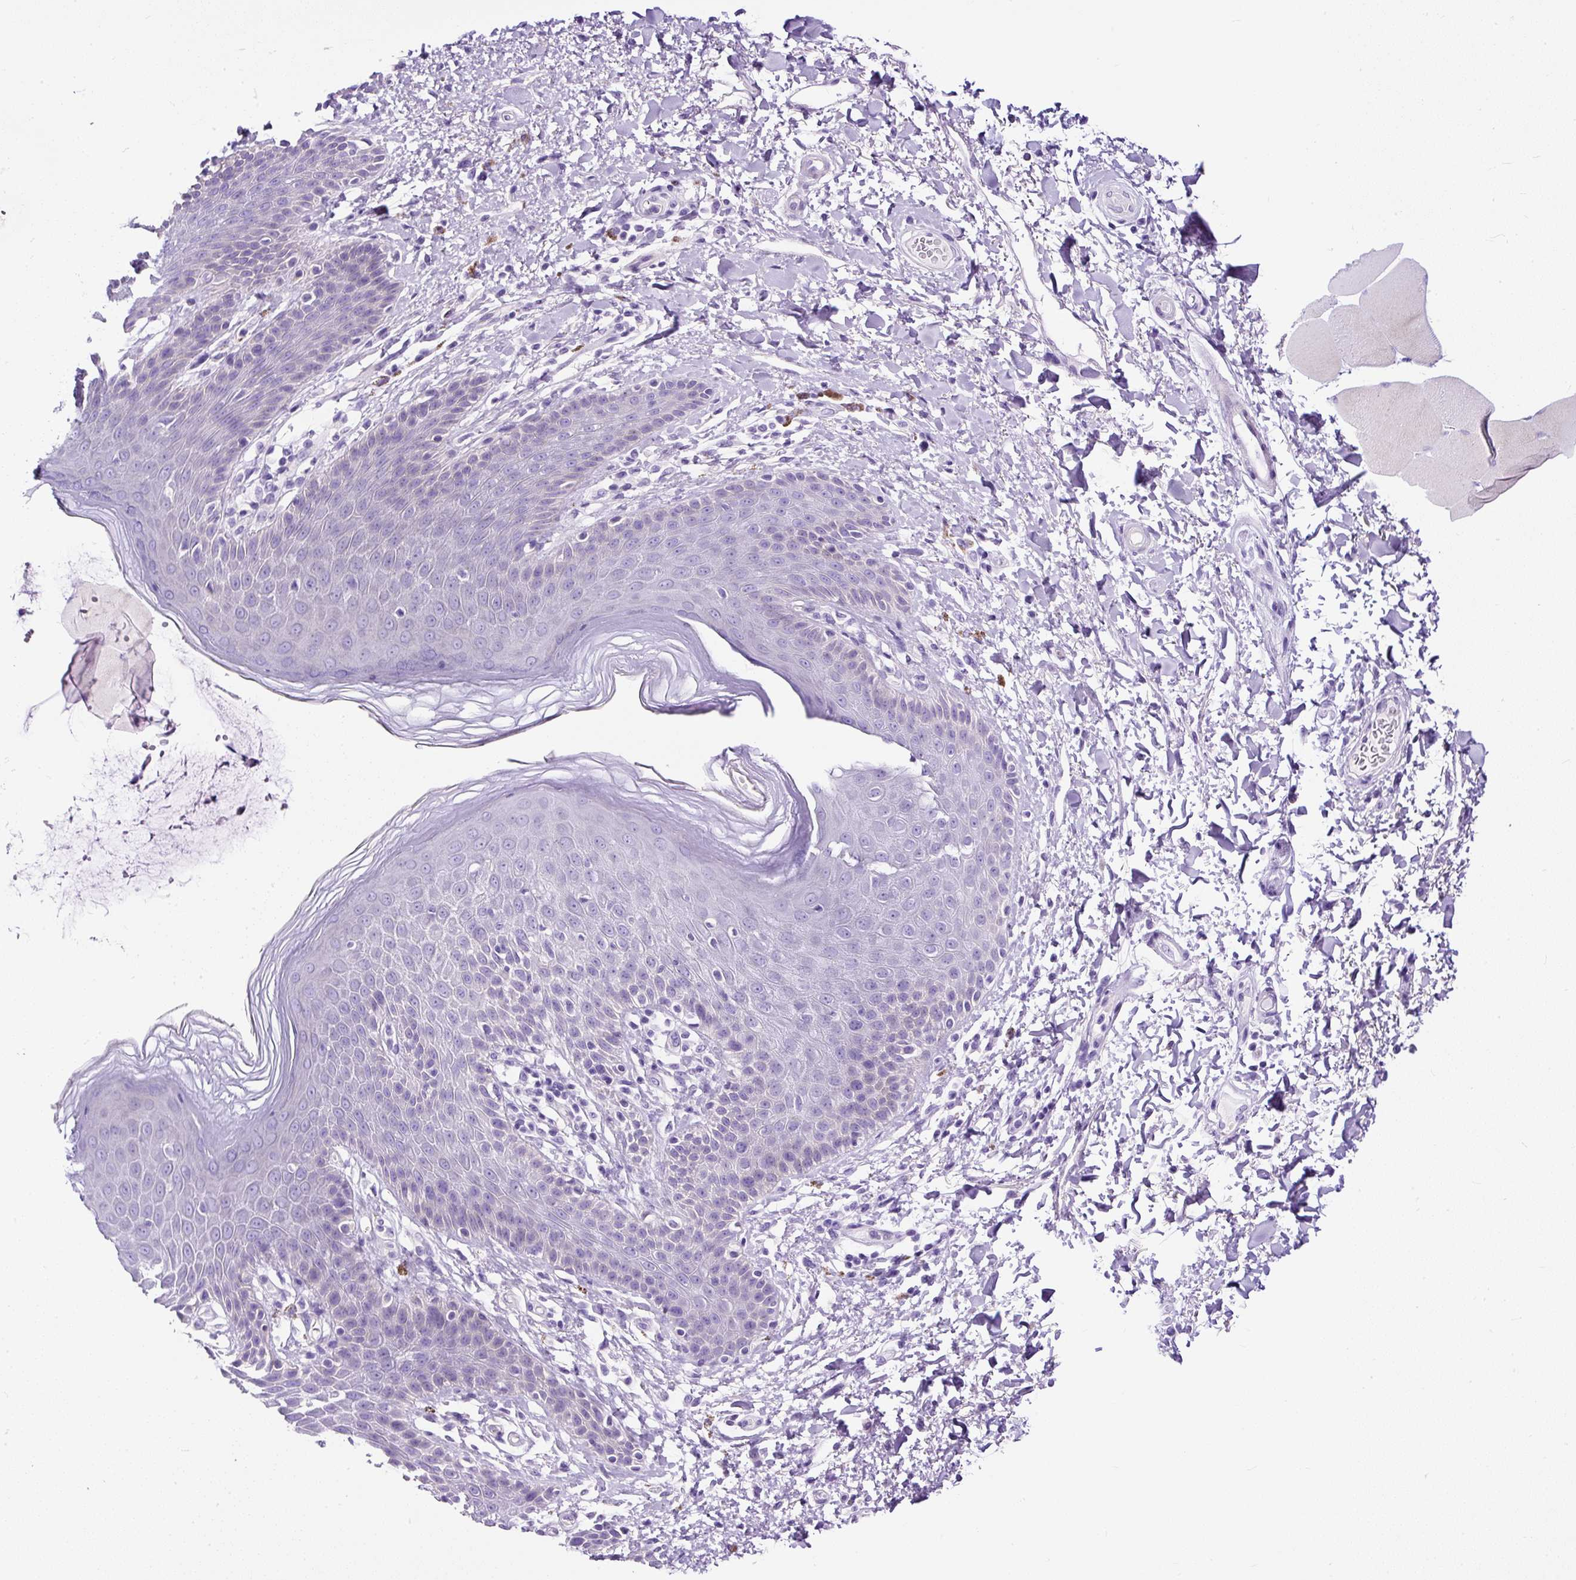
{"staining": {"intensity": "negative", "quantity": "none", "location": "none"}, "tissue": "skin", "cell_type": "Epidermal cells", "image_type": "normal", "snomed": [{"axis": "morphology", "description": "Normal tissue, NOS"}, {"axis": "topography", "description": "Peripheral nerve tissue"}], "caption": "DAB immunohistochemical staining of normal skin demonstrates no significant staining in epidermal cells. (Immunohistochemistry (ihc), brightfield microscopy, high magnification).", "gene": "STOX2", "patient": {"sex": "male", "age": 51}}